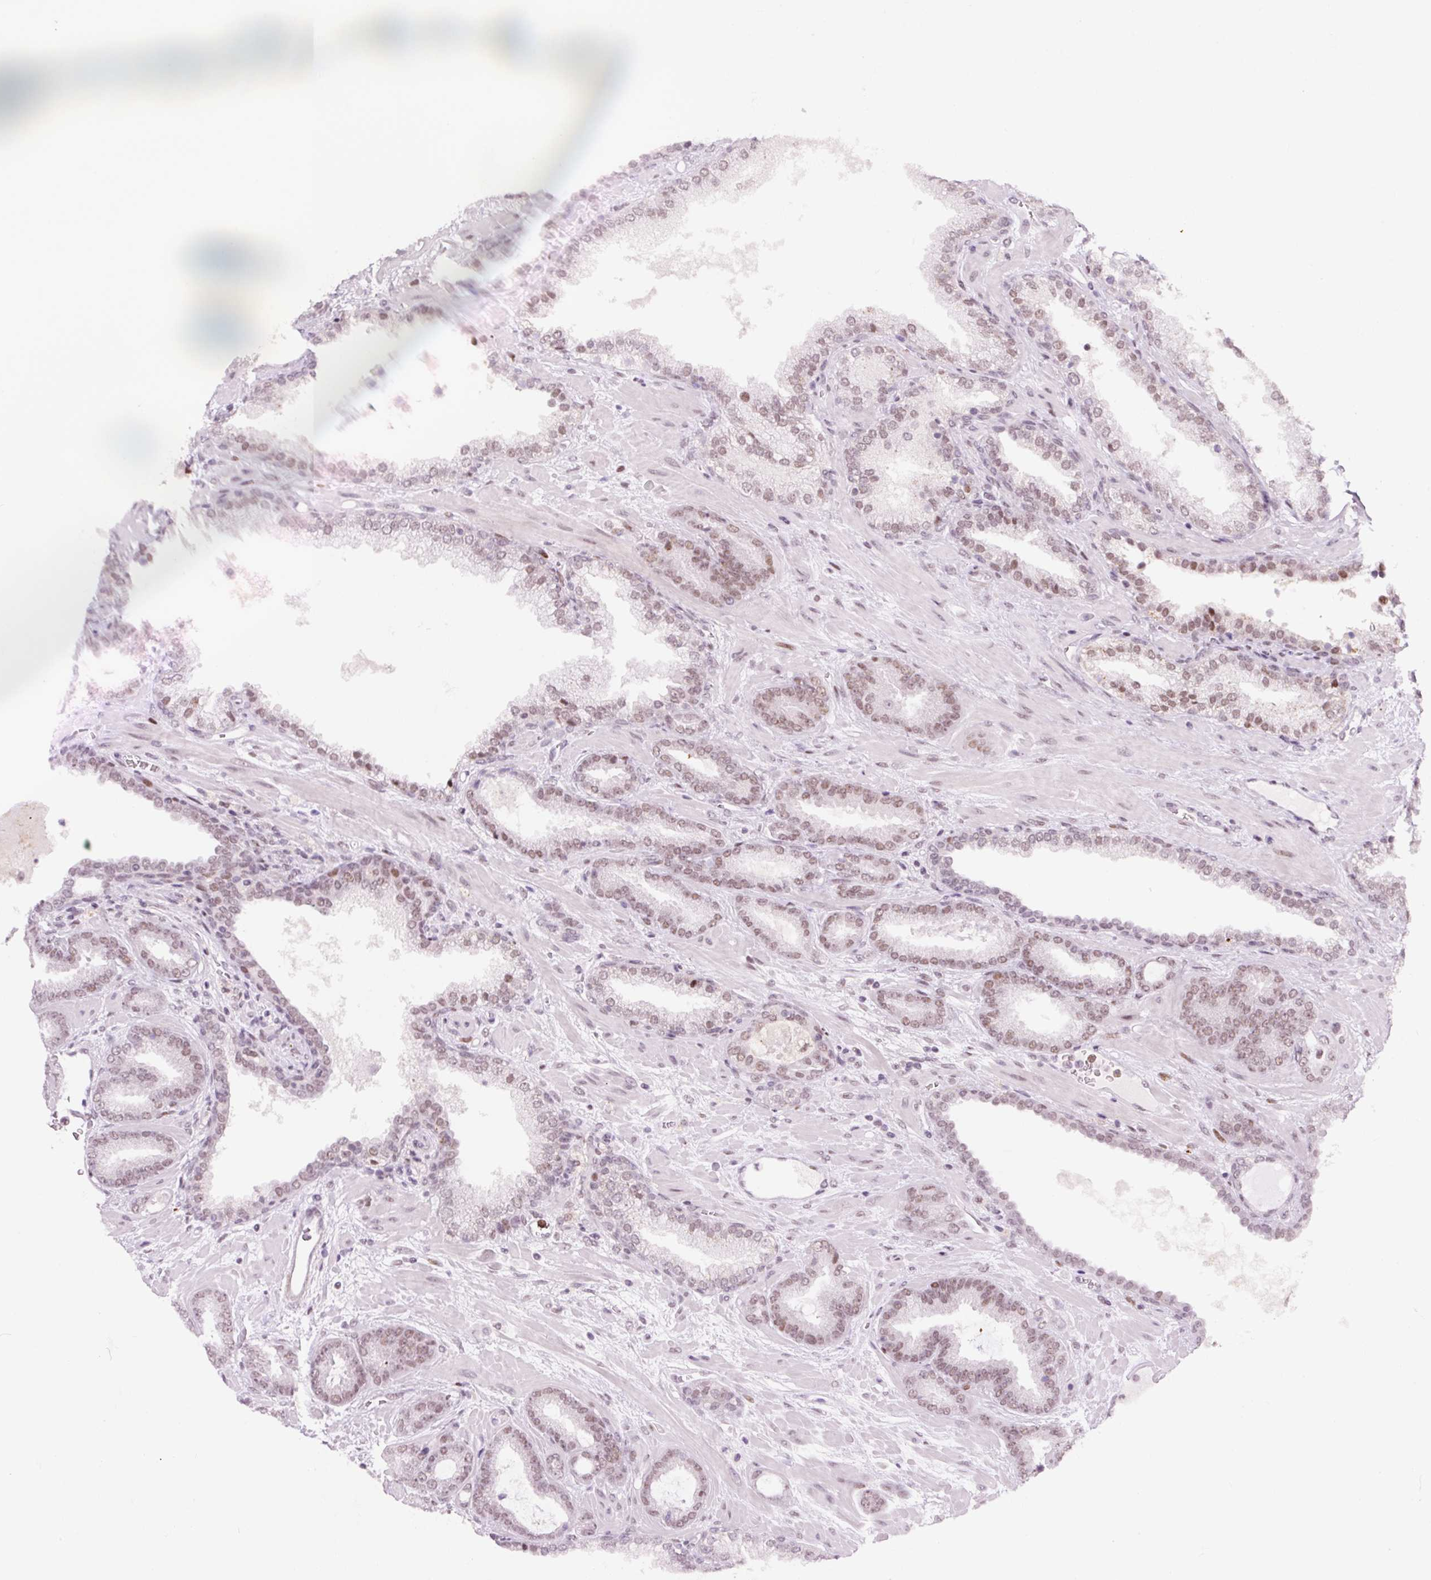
{"staining": {"intensity": "moderate", "quantity": ">75%", "location": "nuclear"}, "tissue": "prostate cancer", "cell_type": "Tumor cells", "image_type": "cancer", "snomed": [{"axis": "morphology", "description": "Adenocarcinoma, Low grade"}, {"axis": "topography", "description": "Prostate"}], "caption": "DAB (3,3'-diaminobenzidine) immunohistochemical staining of adenocarcinoma (low-grade) (prostate) shows moderate nuclear protein positivity in about >75% of tumor cells.", "gene": "CCNL2", "patient": {"sex": "male", "age": 62}}